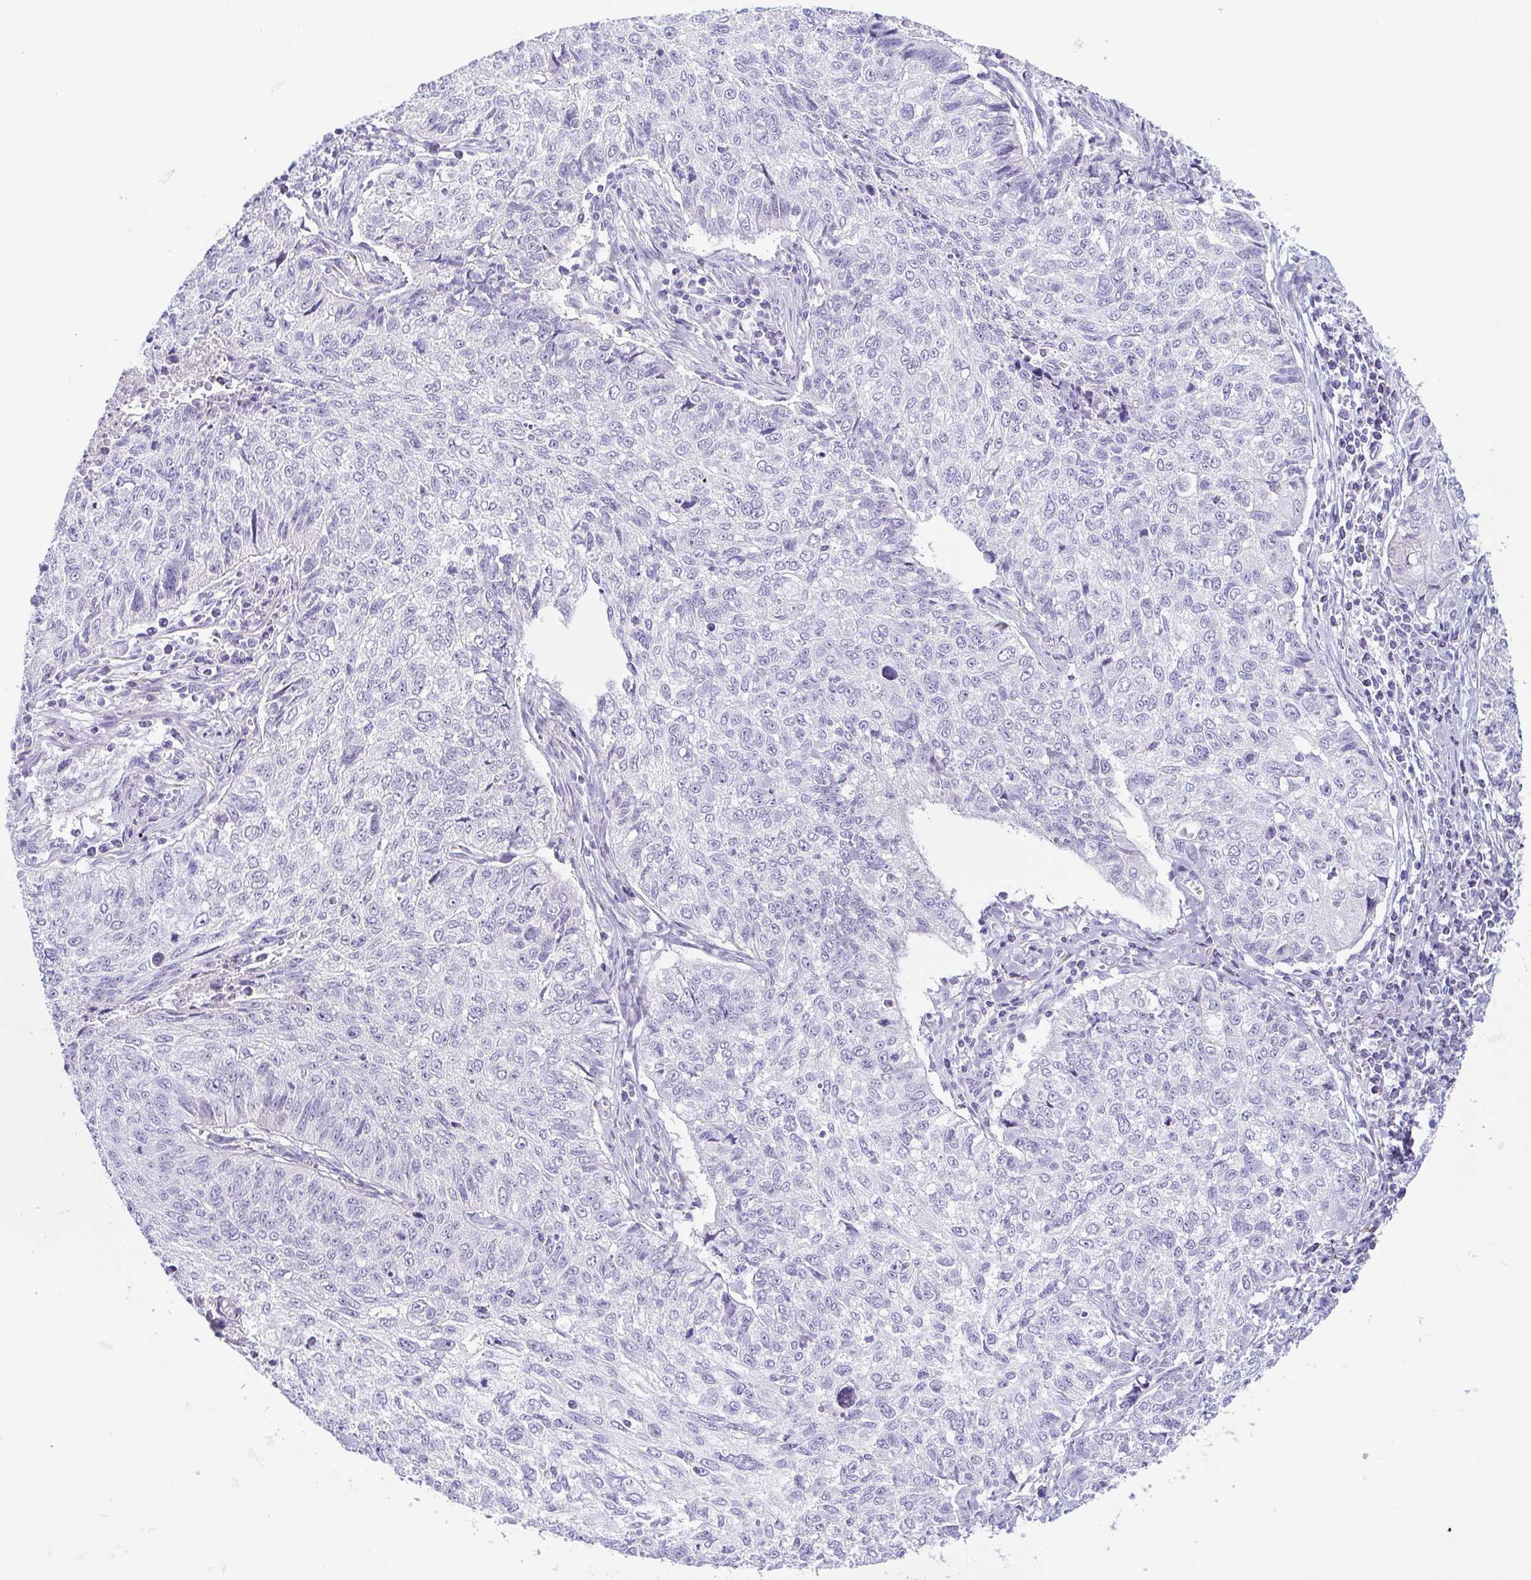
{"staining": {"intensity": "negative", "quantity": "none", "location": "none"}, "tissue": "lung cancer", "cell_type": "Tumor cells", "image_type": "cancer", "snomed": [{"axis": "morphology", "description": "Normal morphology"}, {"axis": "morphology", "description": "Aneuploidy"}, {"axis": "morphology", "description": "Squamous cell carcinoma, NOS"}, {"axis": "topography", "description": "Lymph node"}, {"axis": "topography", "description": "Lung"}], "caption": "Lung cancer was stained to show a protein in brown. There is no significant positivity in tumor cells.", "gene": "LDLRAD1", "patient": {"sex": "female", "age": 76}}